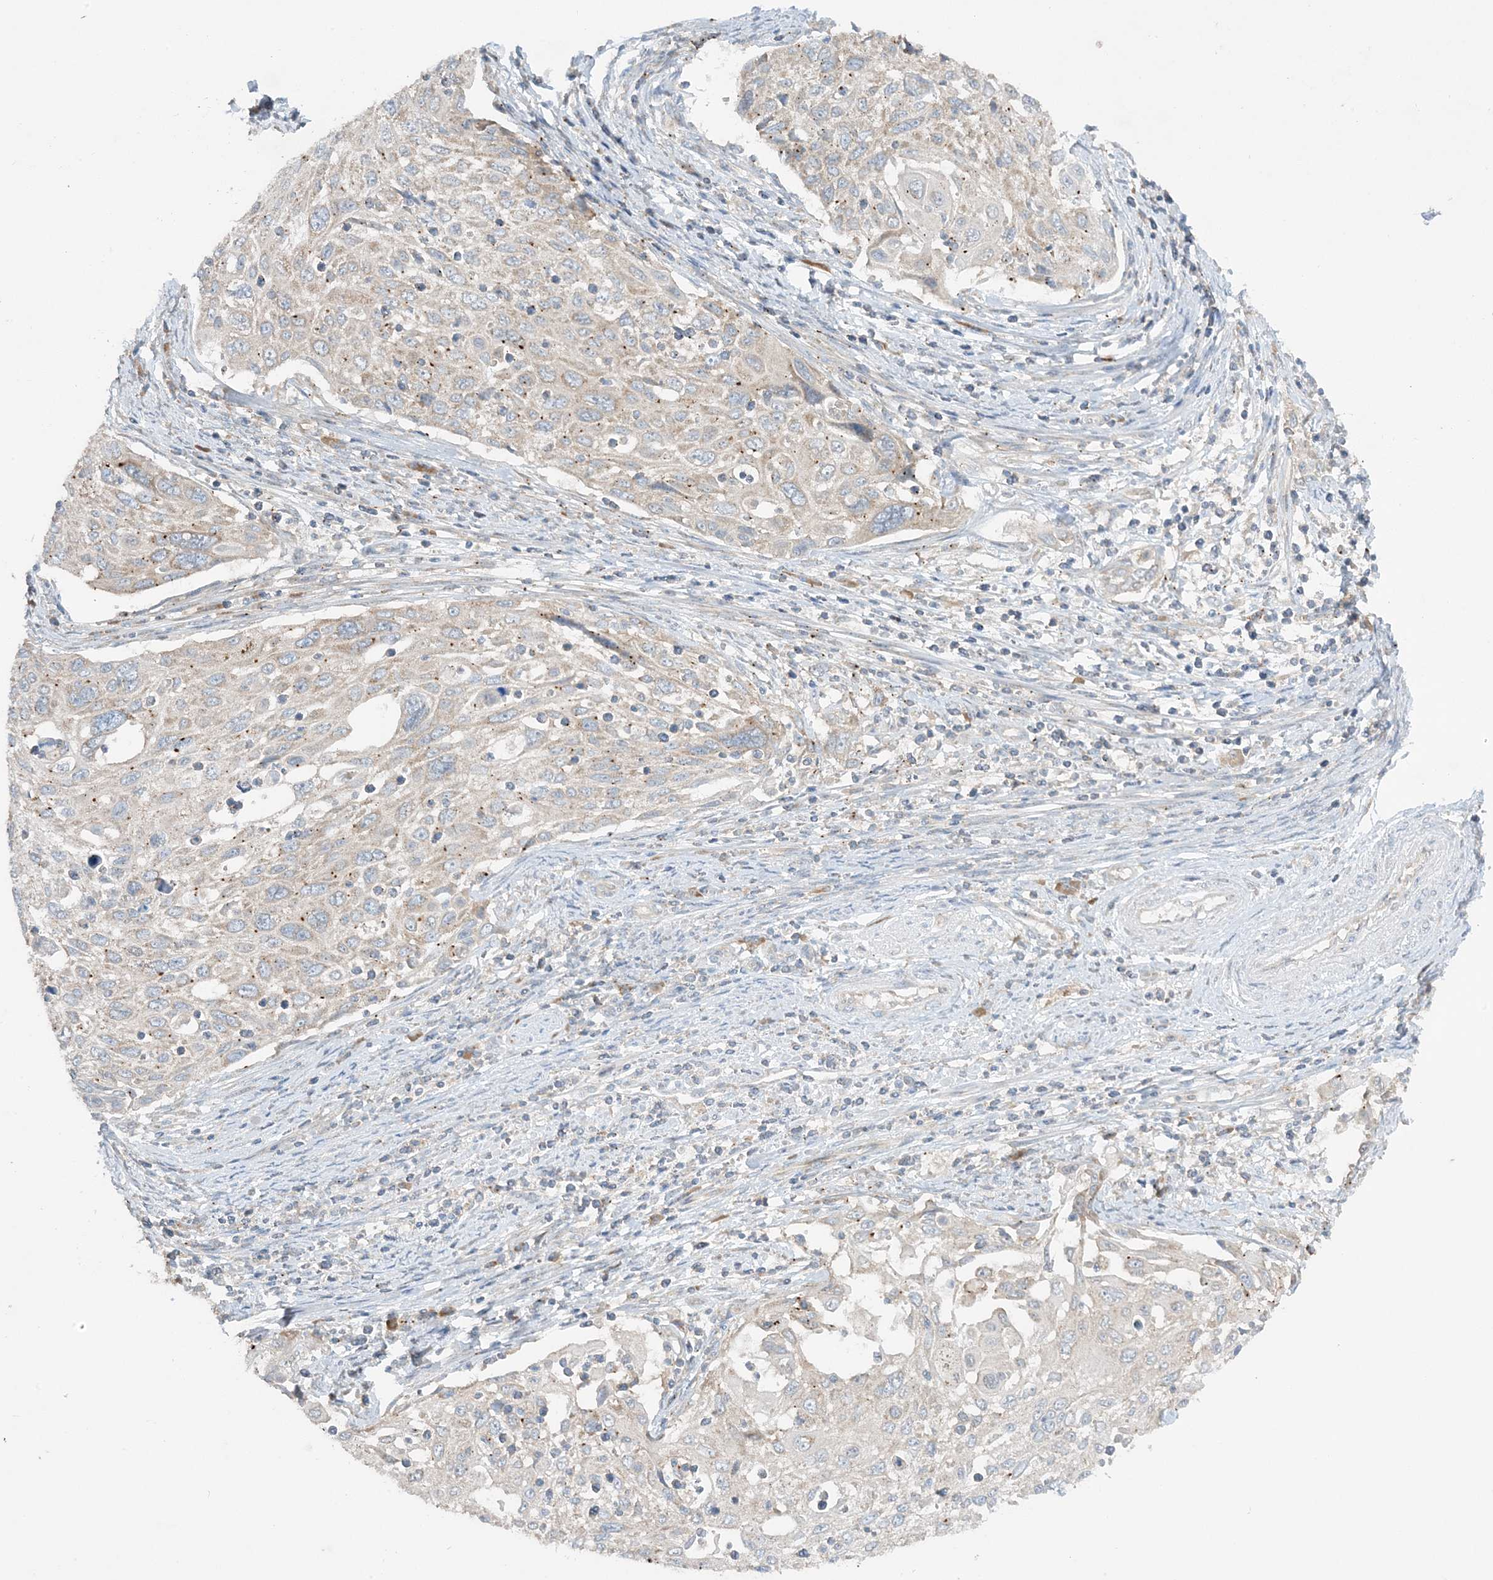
{"staining": {"intensity": "weak", "quantity": "<25%", "location": "cytoplasmic/membranous"}, "tissue": "cervical cancer", "cell_type": "Tumor cells", "image_type": "cancer", "snomed": [{"axis": "morphology", "description": "Squamous cell carcinoma, NOS"}, {"axis": "topography", "description": "Cervix"}], "caption": "Immunohistochemistry (IHC) photomicrograph of human cervical cancer (squamous cell carcinoma) stained for a protein (brown), which demonstrates no positivity in tumor cells. (DAB immunohistochemistry (IHC) with hematoxylin counter stain).", "gene": "RPP40", "patient": {"sex": "female", "age": 70}}